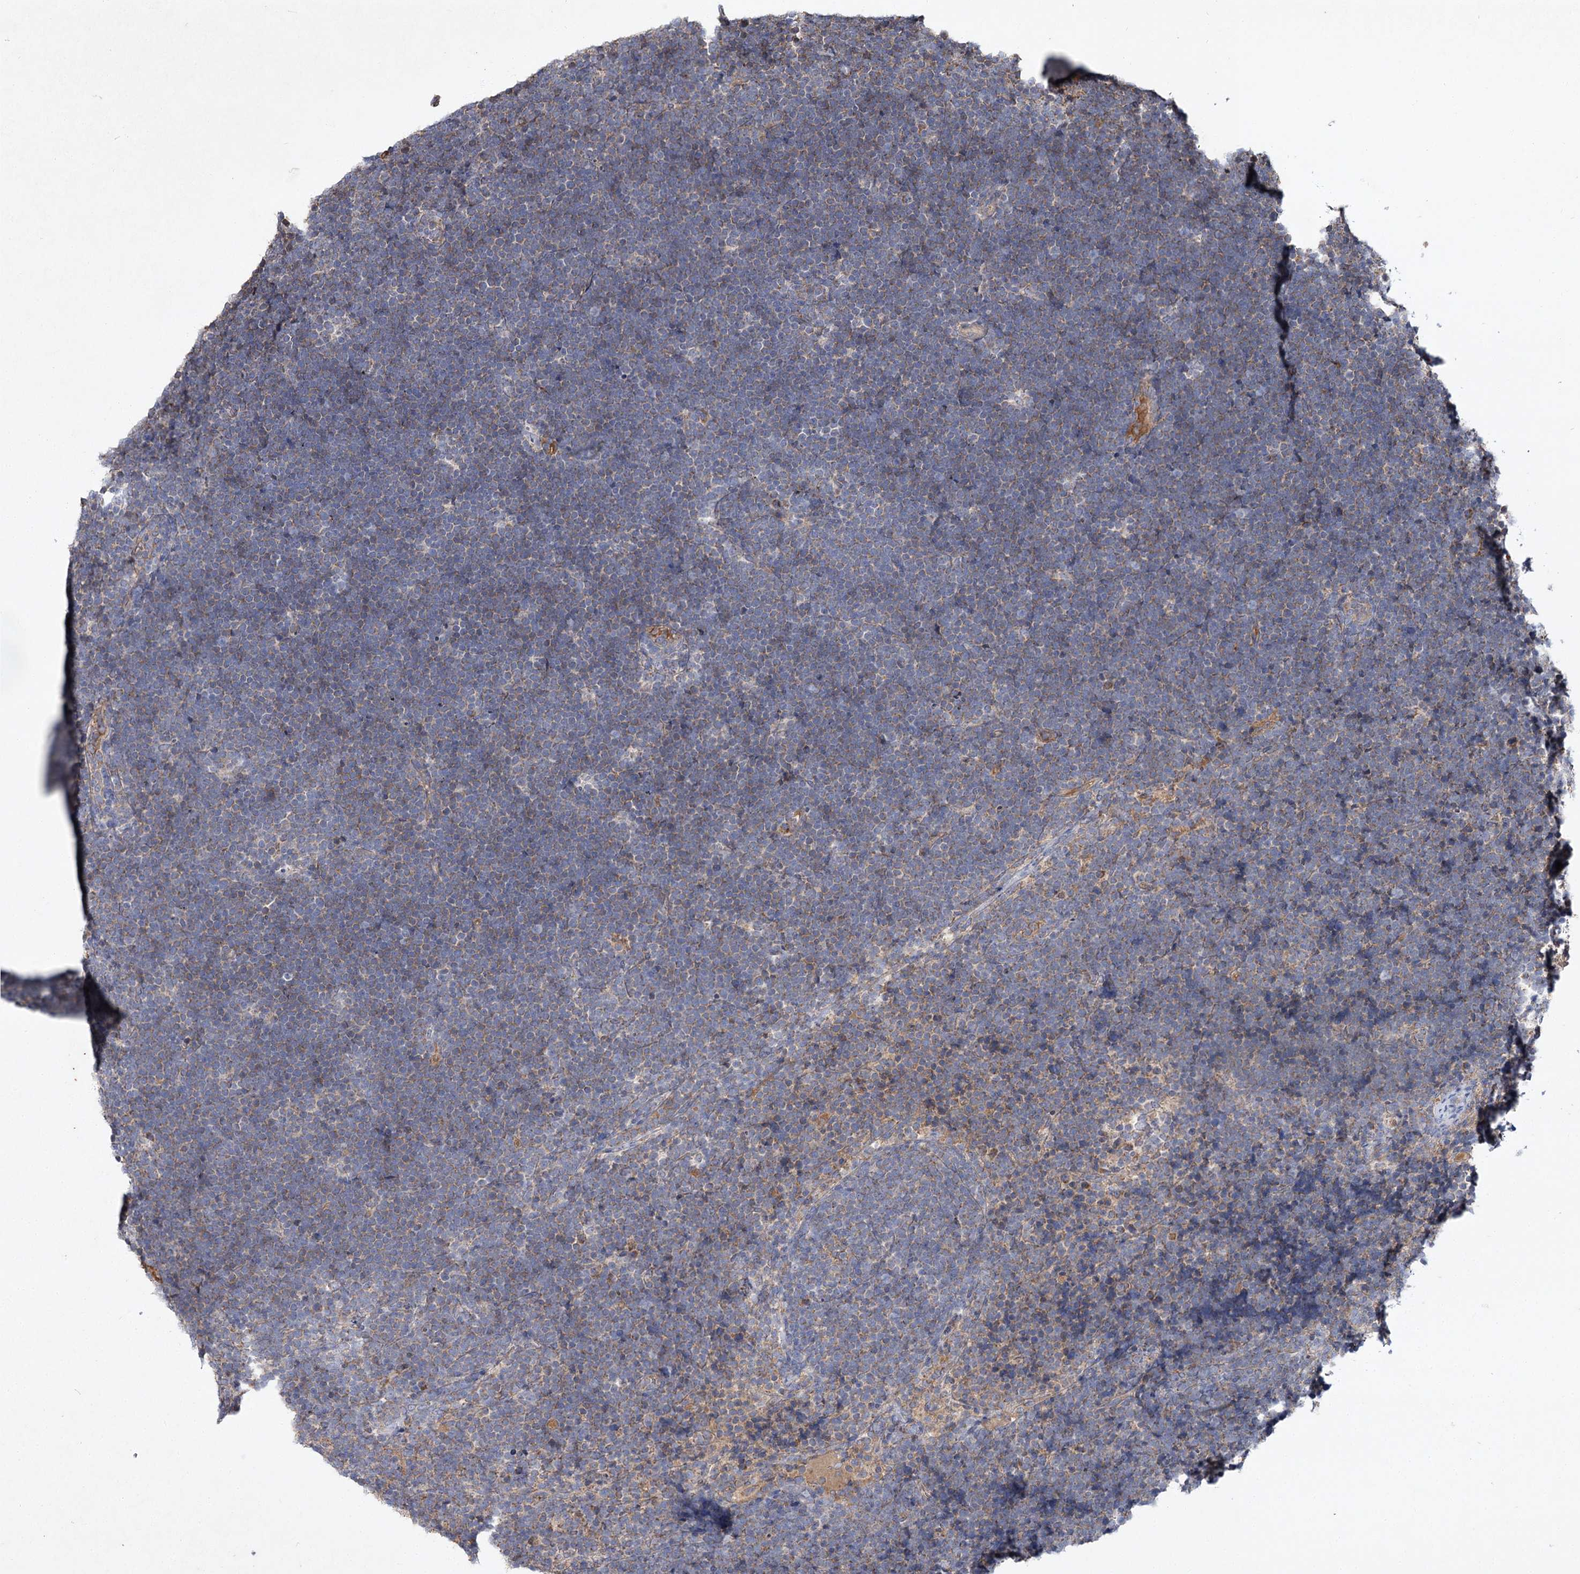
{"staining": {"intensity": "weak", "quantity": "25%-75%", "location": "cytoplasmic/membranous"}, "tissue": "lymphoma", "cell_type": "Tumor cells", "image_type": "cancer", "snomed": [{"axis": "morphology", "description": "Malignant lymphoma, non-Hodgkin's type, High grade"}, {"axis": "topography", "description": "Lymph node"}], "caption": "High-magnification brightfield microscopy of lymphoma stained with DAB (brown) and counterstained with hematoxylin (blue). tumor cells exhibit weak cytoplasmic/membranous staining is identified in approximately25%-75% of cells. Using DAB (3,3'-diaminobenzidine) (brown) and hematoxylin (blue) stains, captured at high magnification using brightfield microscopy.", "gene": "MFN1", "patient": {"sex": "male", "age": 13}}